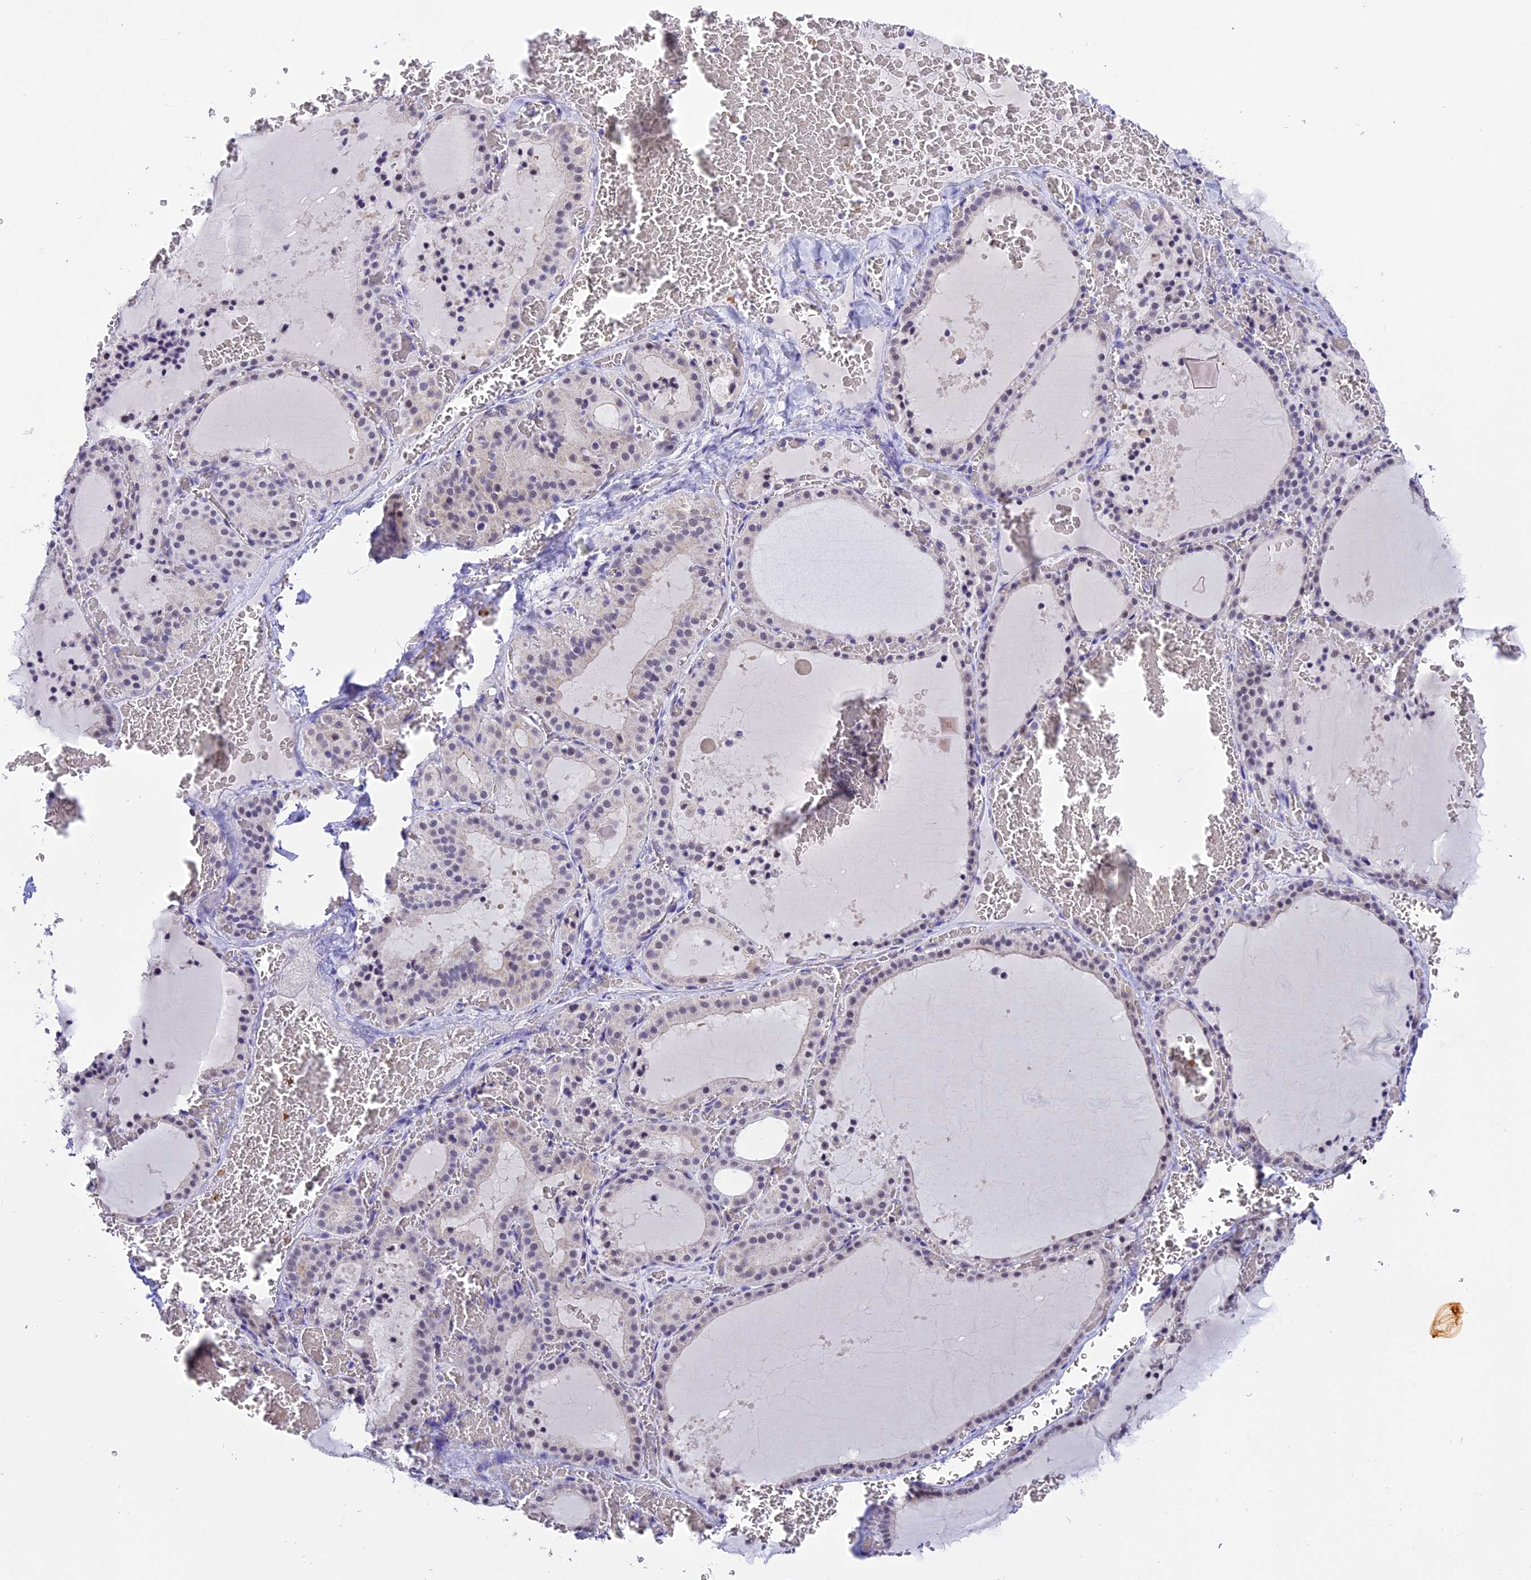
{"staining": {"intensity": "negative", "quantity": "none", "location": "none"}, "tissue": "thyroid gland", "cell_type": "Glandular cells", "image_type": "normal", "snomed": [{"axis": "morphology", "description": "Normal tissue, NOS"}, {"axis": "topography", "description": "Thyroid gland"}], "caption": "This is an IHC image of normal thyroid gland. There is no staining in glandular cells.", "gene": "AHSP", "patient": {"sex": "female", "age": 39}}